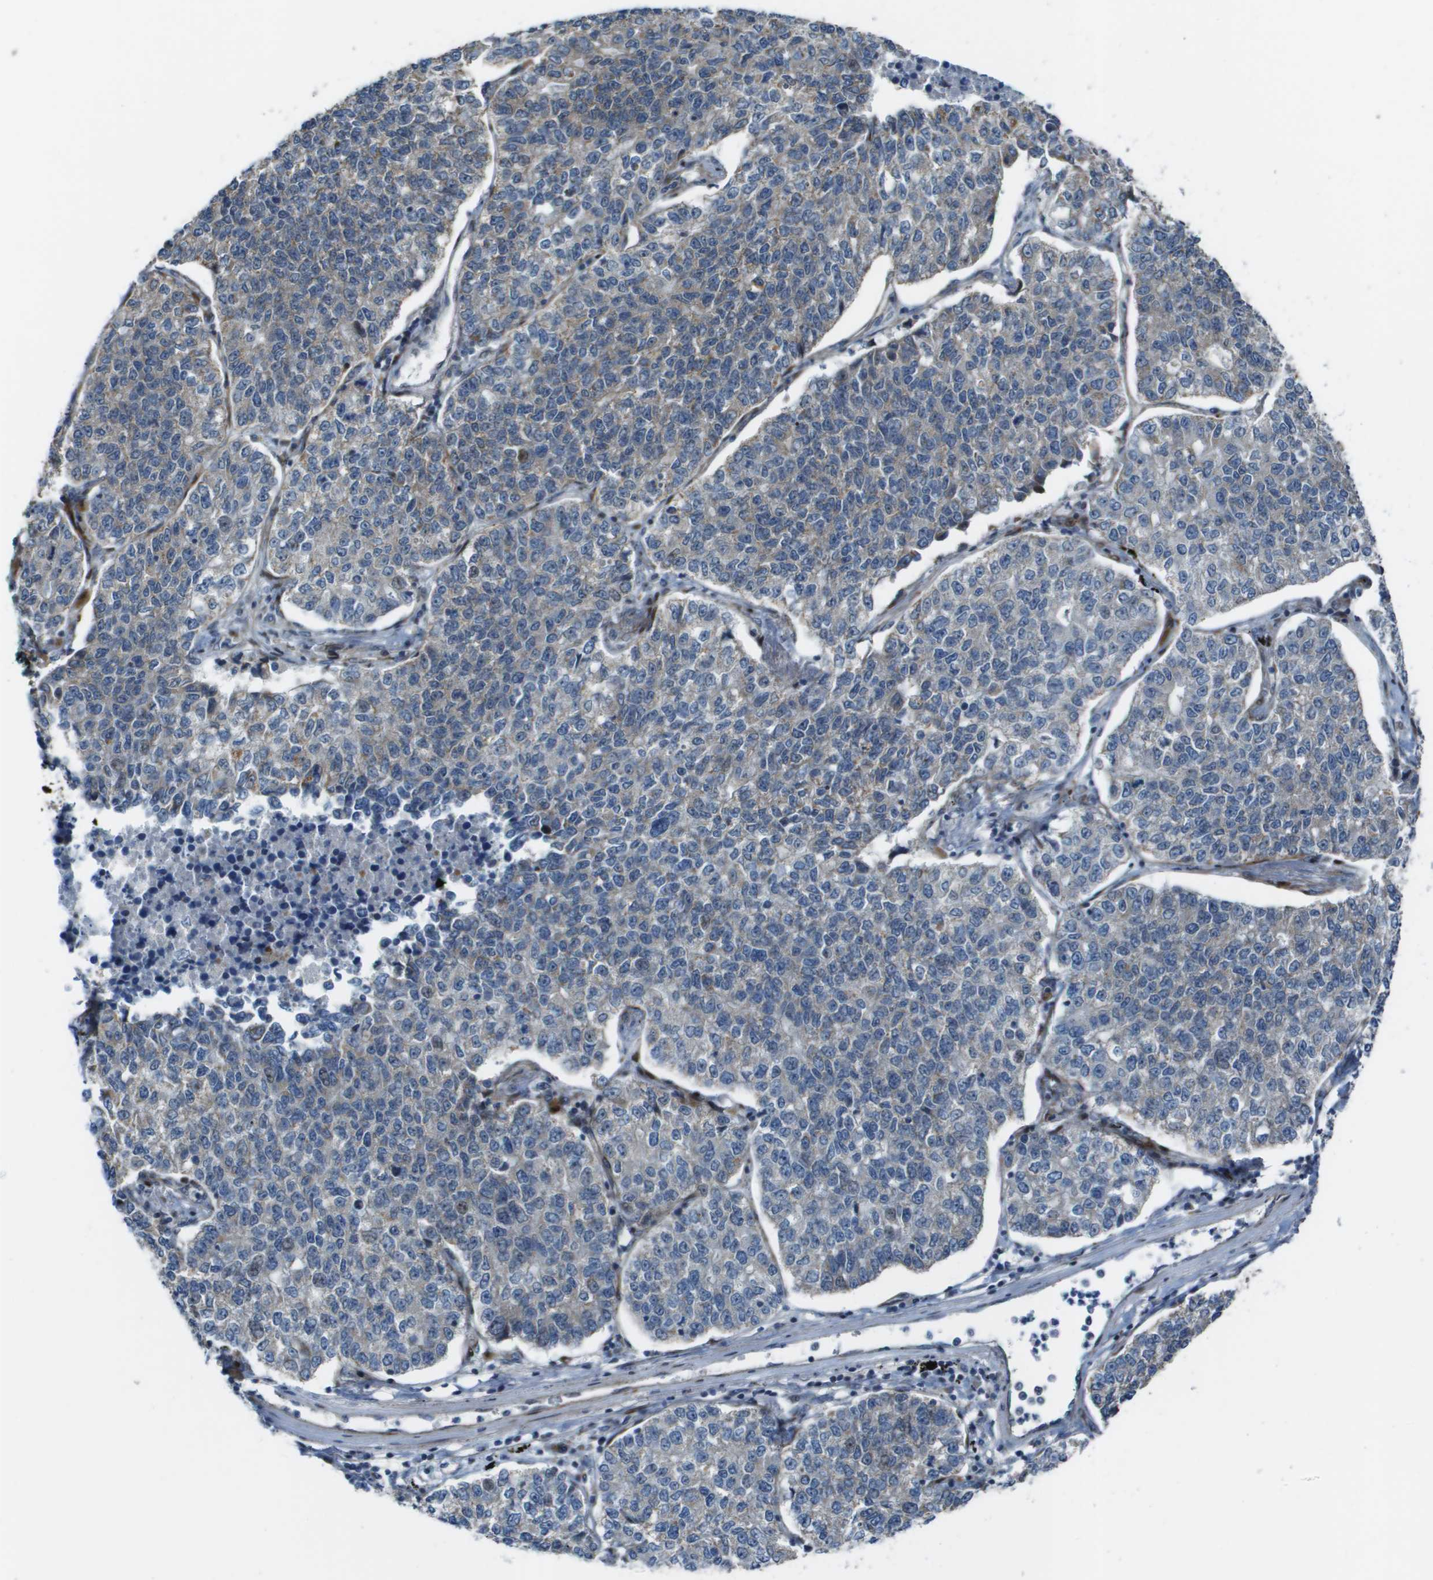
{"staining": {"intensity": "weak", "quantity": "<25%", "location": "cytoplasmic/membranous"}, "tissue": "lung cancer", "cell_type": "Tumor cells", "image_type": "cancer", "snomed": [{"axis": "morphology", "description": "Adenocarcinoma, NOS"}, {"axis": "topography", "description": "Lung"}], "caption": "This is a micrograph of immunohistochemistry staining of lung cancer, which shows no positivity in tumor cells.", "gene": "MGAT3", "patient": {"sex": "male", "age": 49}}